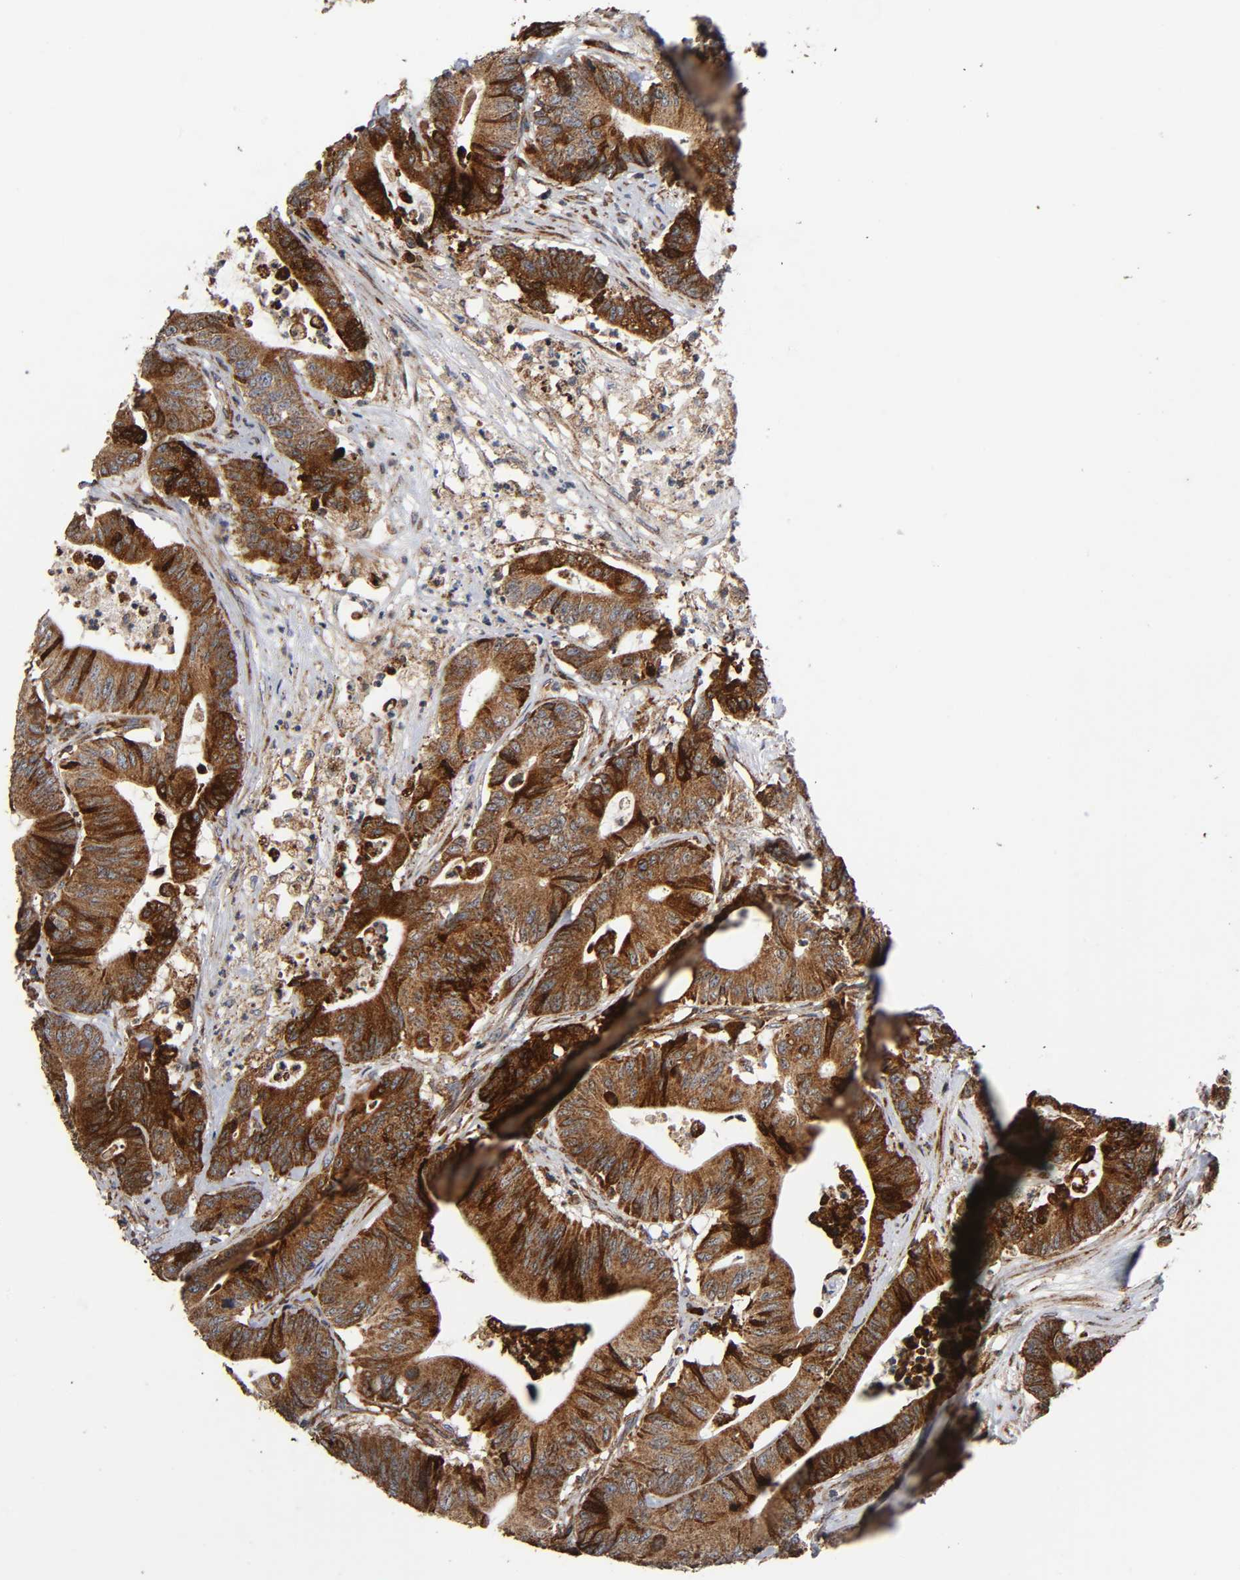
{"staining": {"intensity": "strong", "quantity": "25%-75%", "location": "cytoplasmic/membranous"}, "tissue": "colorectal cancer", "cell_type": "Tumor cells", "image_type": "cancer", "snomed": [{"axis": "morphology", "description": "Adenocarcinoma, NOS"}, {"axis": "topography", "description": "Colon"}], "caption": "Human colorectal cancer stained for a protein (brown) shows strong cytoplasmic/membranous positive expression in about 25%-75% of tumor cells.", "gene": "MAP3K1", "patient": {"sex": "female", "age": 84}}